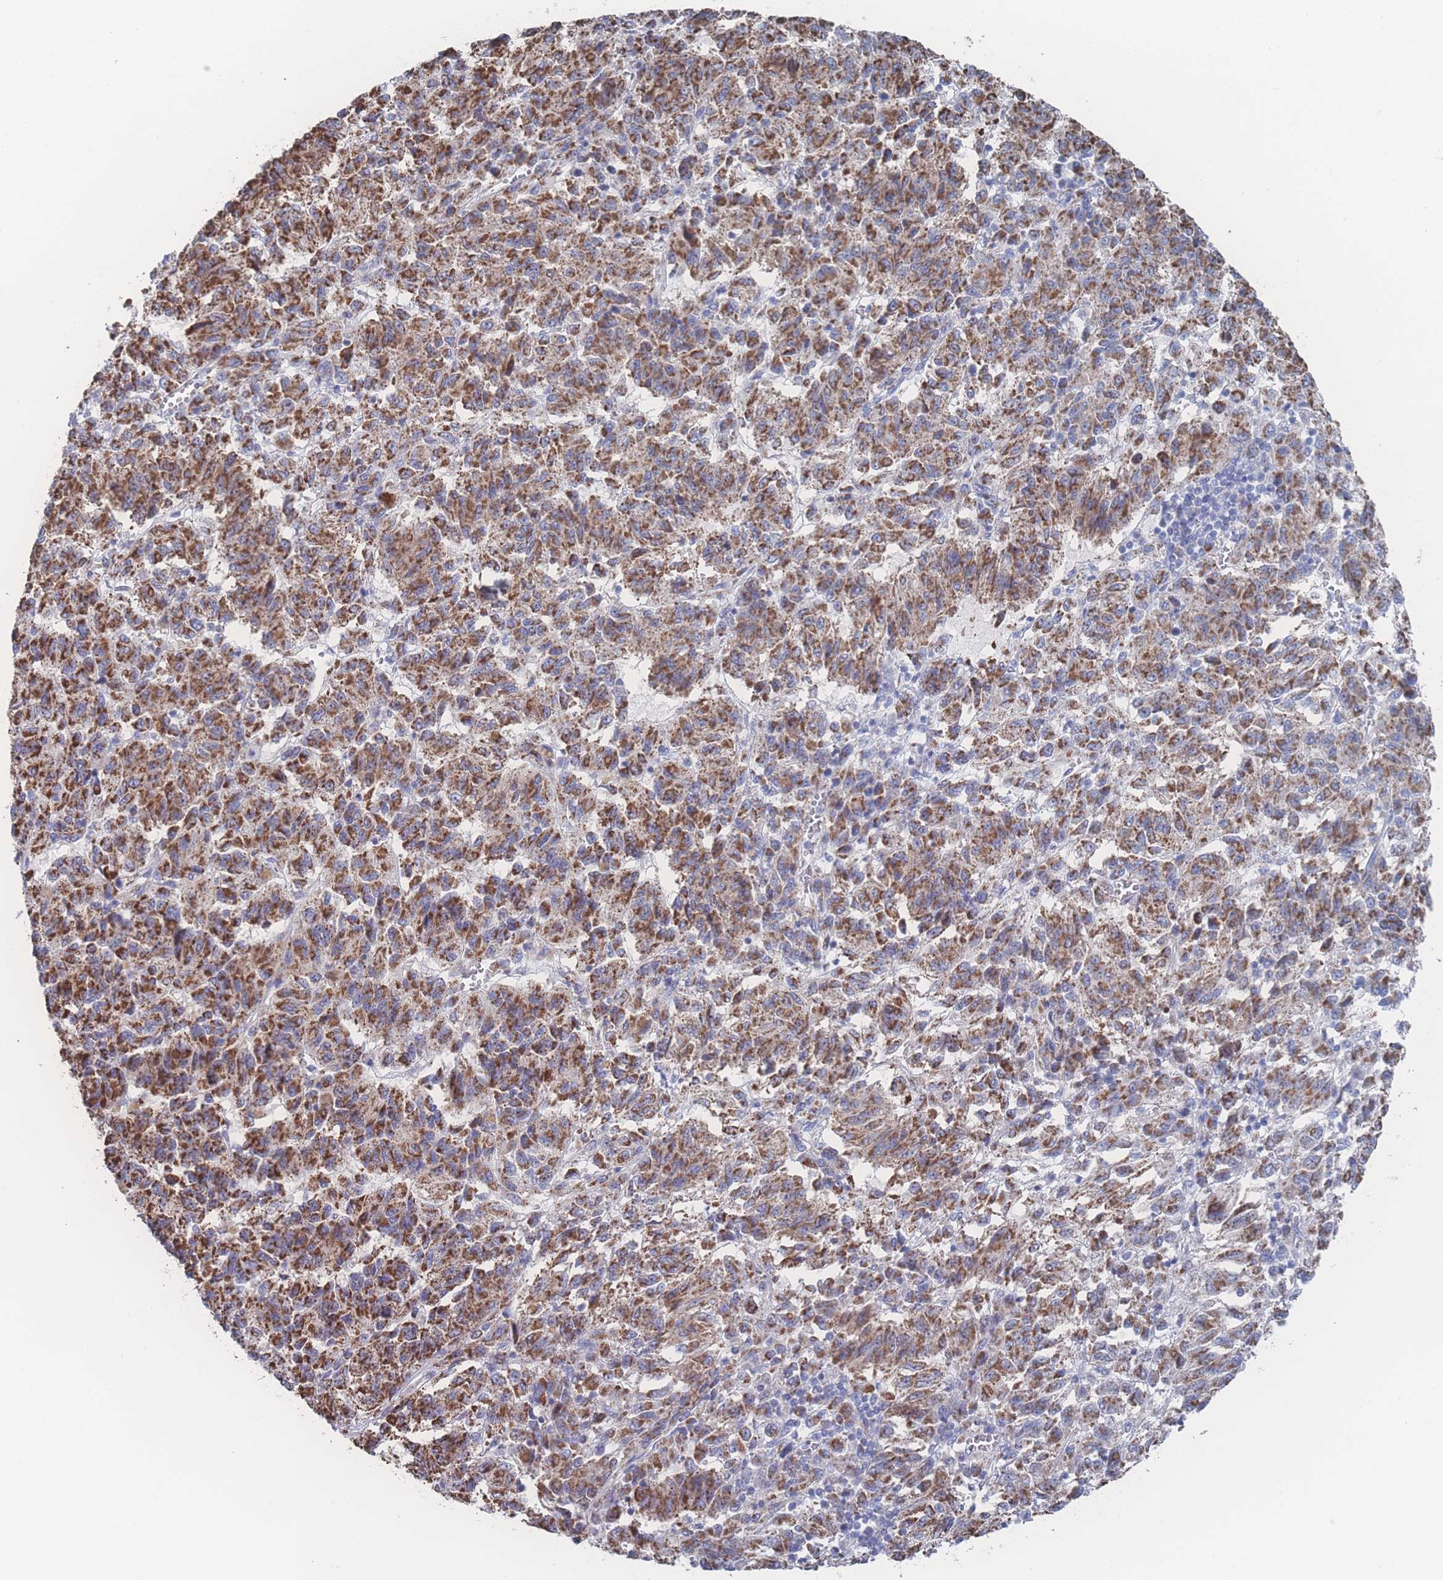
{"staining": {"intensity": "strong", "quantity": ">75%", "location": "cytoplasmic/membranous"}, "tissue": "melanoma", "cell_type": "Tumor cells", "image_type": "cancer", "snomed": [{"axis": "morphology", "description": "Malignant melanoma, Metastatic site"}, {"axis": "topography", "description": "Lung"}], "caption": "Immunohistochemical staining of malignant melanoma (metastatic site) shows strong cytoplasmic/membranous protein positivity in about >75% of tumor cells. The staining is performed using DAB brown chromogen to label protein expression. The nuclei are counter-stained blue using hematoxylin.", "gene": "SNPH", "patient": {"sex": "male", "age": 64}}